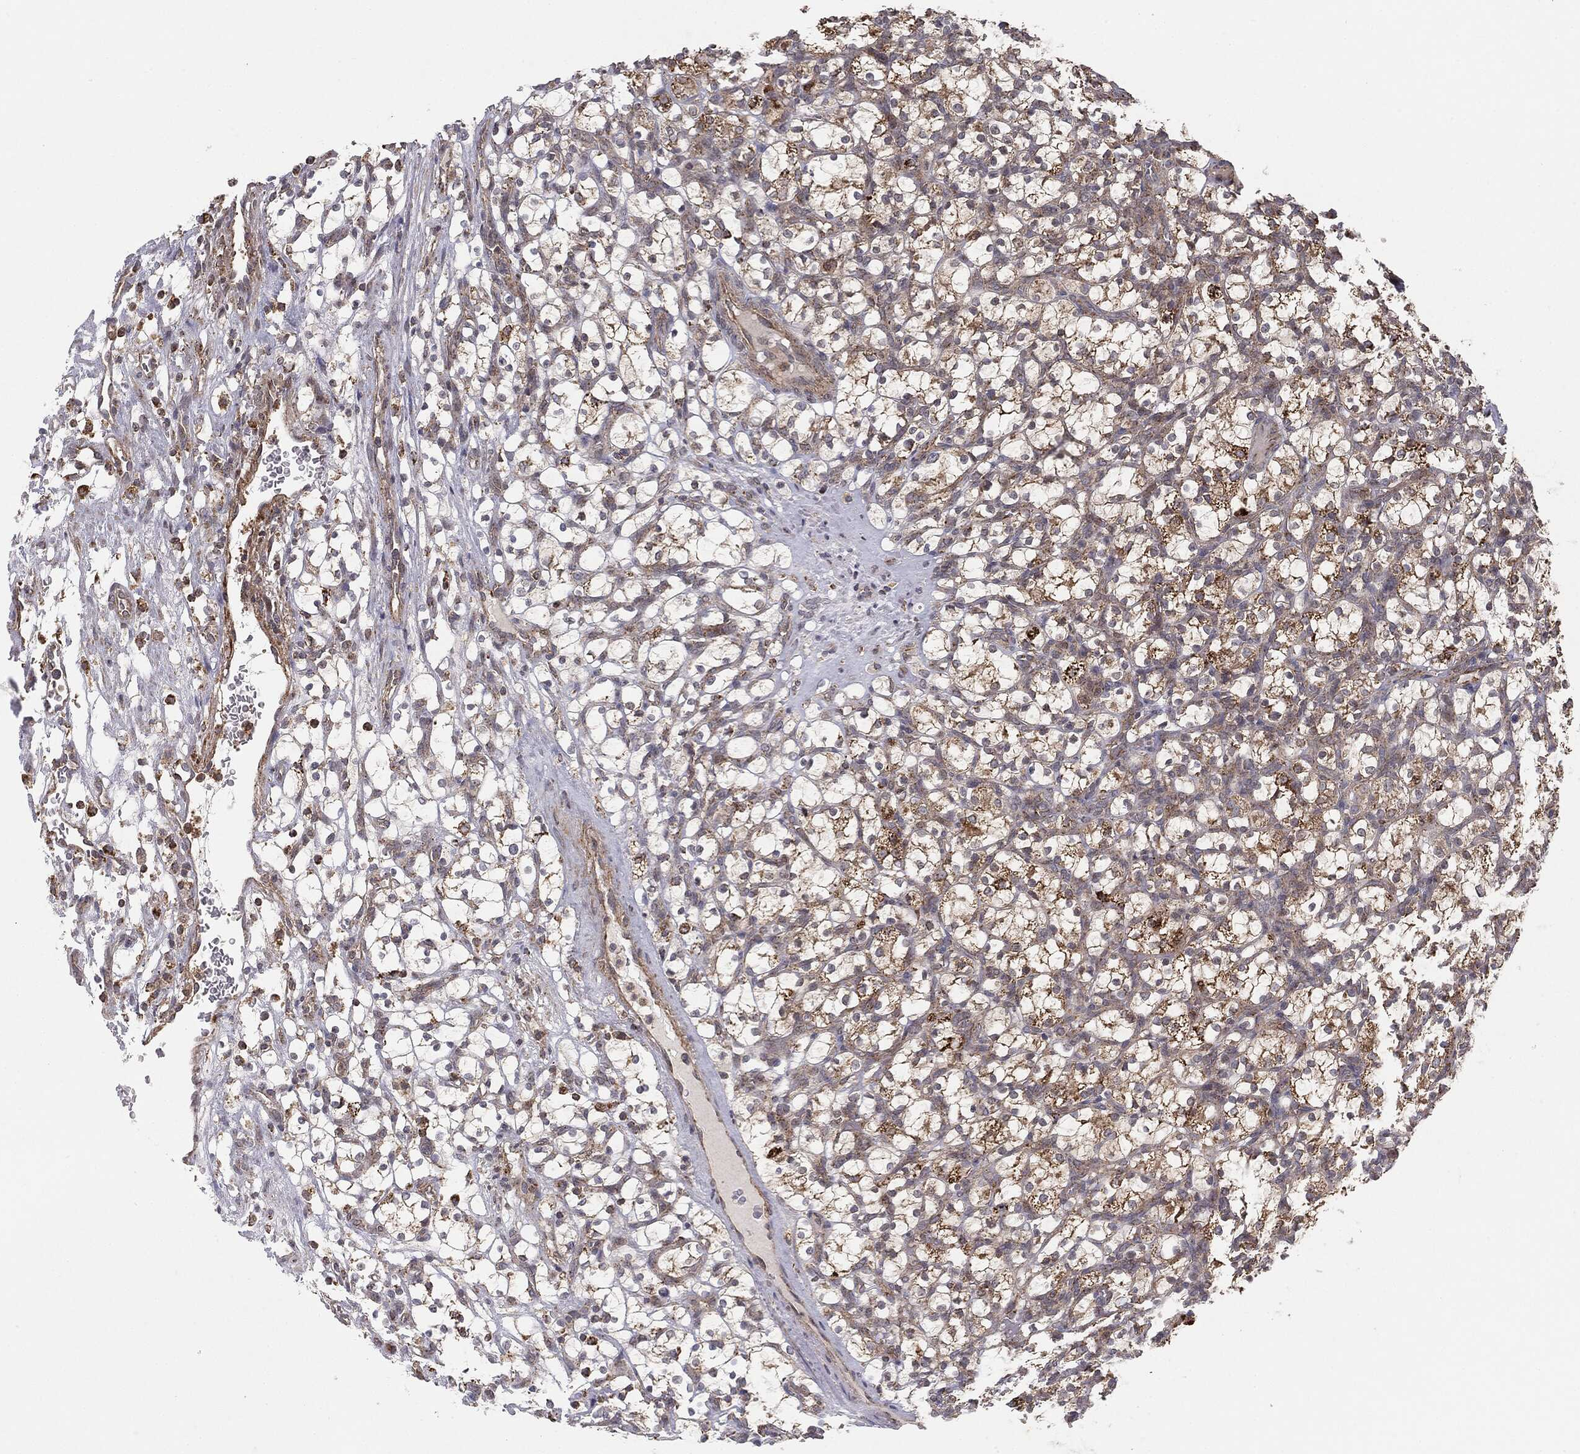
{"staining": {"intensity": "moderate", "quantity": "25%-75%", "location": "cytoplasmic/membranous"}, "tissue": "renal cancer", "cell_type": "Tumor cells", "image_type": "cancer", "snomed": [{"axis": "morphology", "description": "Adenocarcinoma, NOS"}, {"axis": "topography", "description": "Kidney"}], "caption": "Protein expression analysis of renal cancer demonstrates moderate cytoplasmic/membranous staining in approximately 25%-75% of tumor cells.", "gene": "MTOR", "patient": {"sex": "female", "age": 69}}